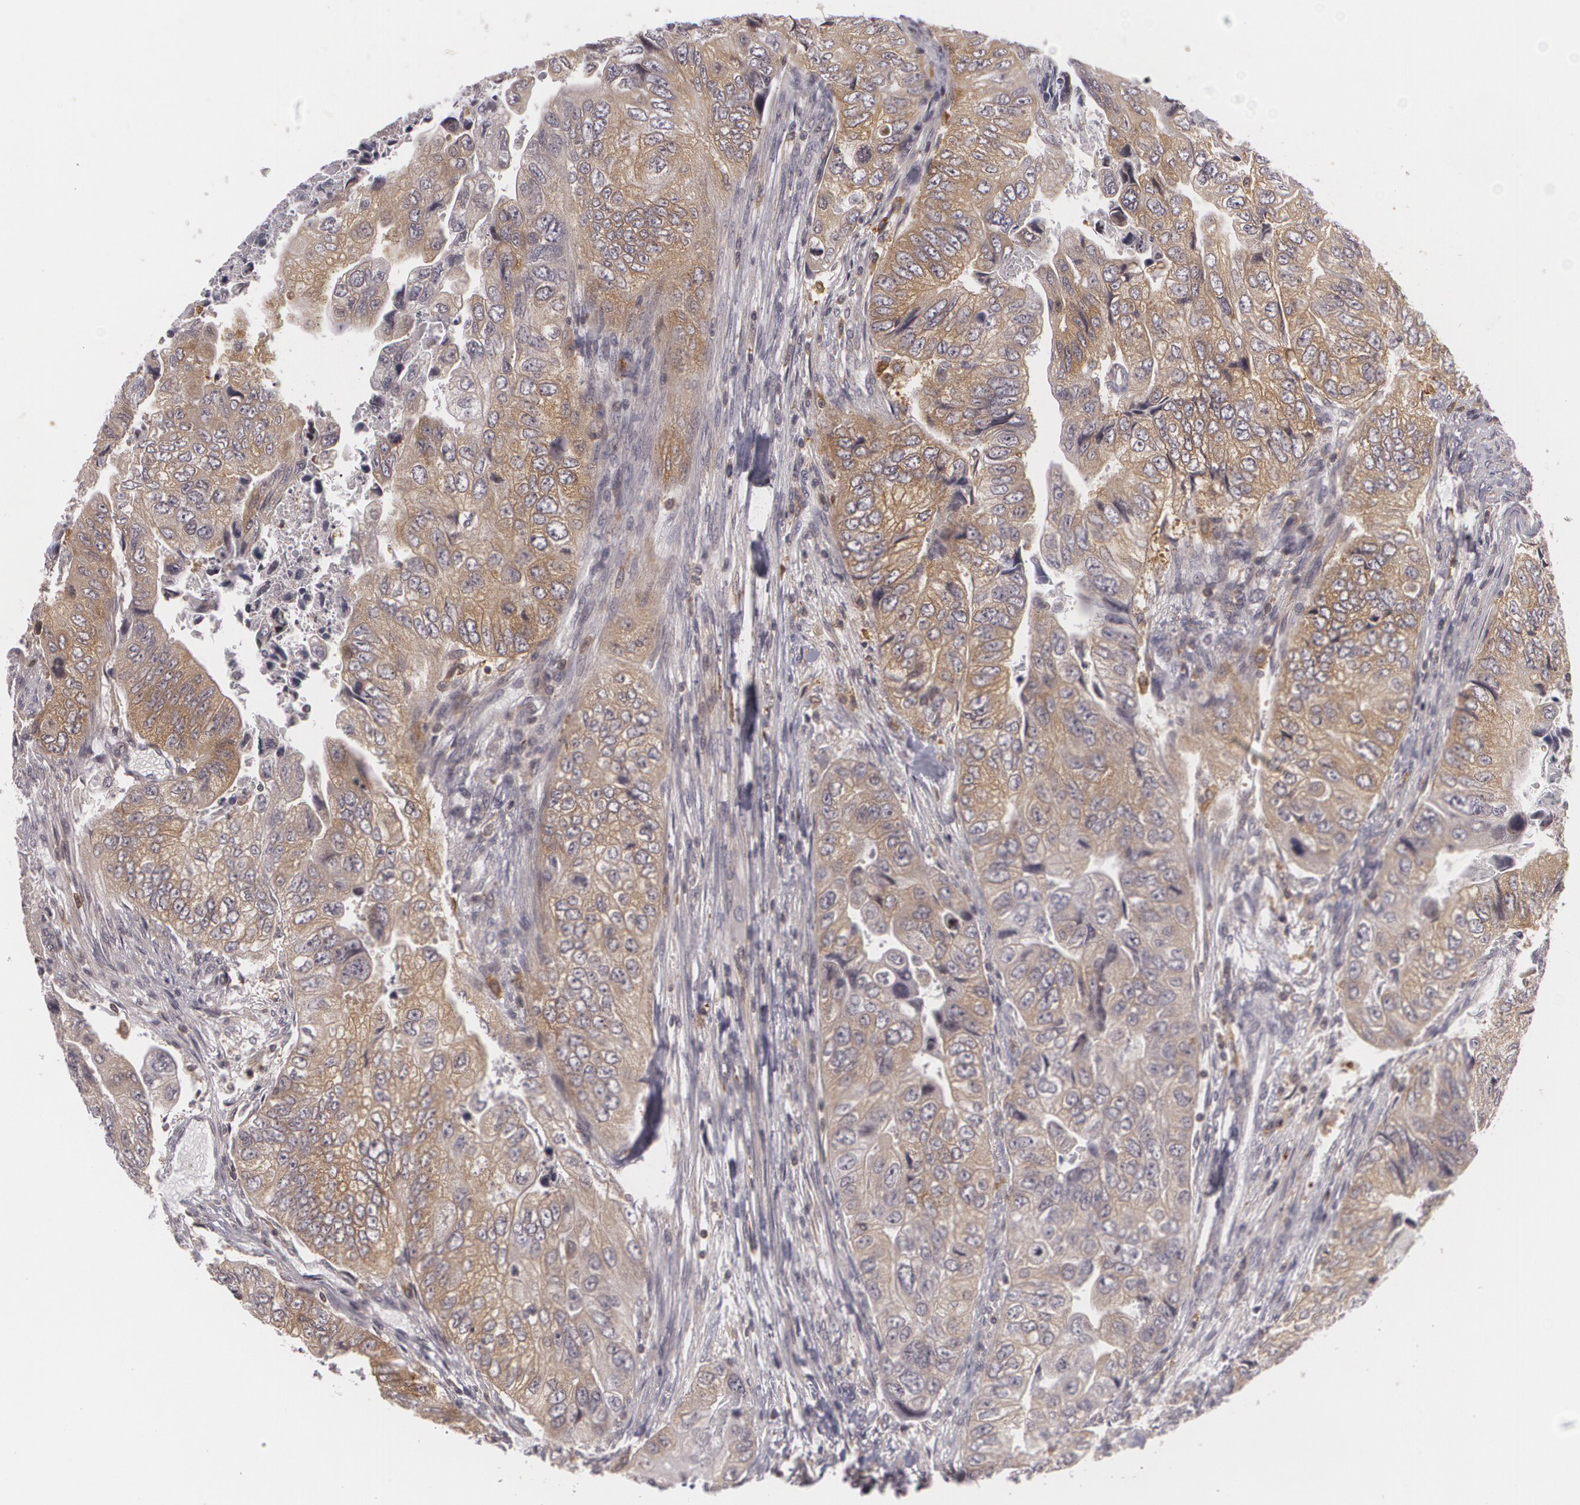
{"staining": {"intensity": "weak", "quantity": ">75%", "location": "cytoplasmic/membranous"}, "tissue": "colorectal cancer", "cell_type": "Tumor cells", "image_type": "cancer", "snomed": [{"axis": "morphology", "description": "Adenocarcinoma, NOS"}, {"axis": "topography", "description": "Colon"}], "caption": "Weak cytoplasmic/membranous positivity for a protein is seen in approximately >75% of tumor cells of colorectal adenocarcinoma using immunohistochemistry (IHC).", "gene": "BIN1", "patient": {"sex": "female", "age": 11}}